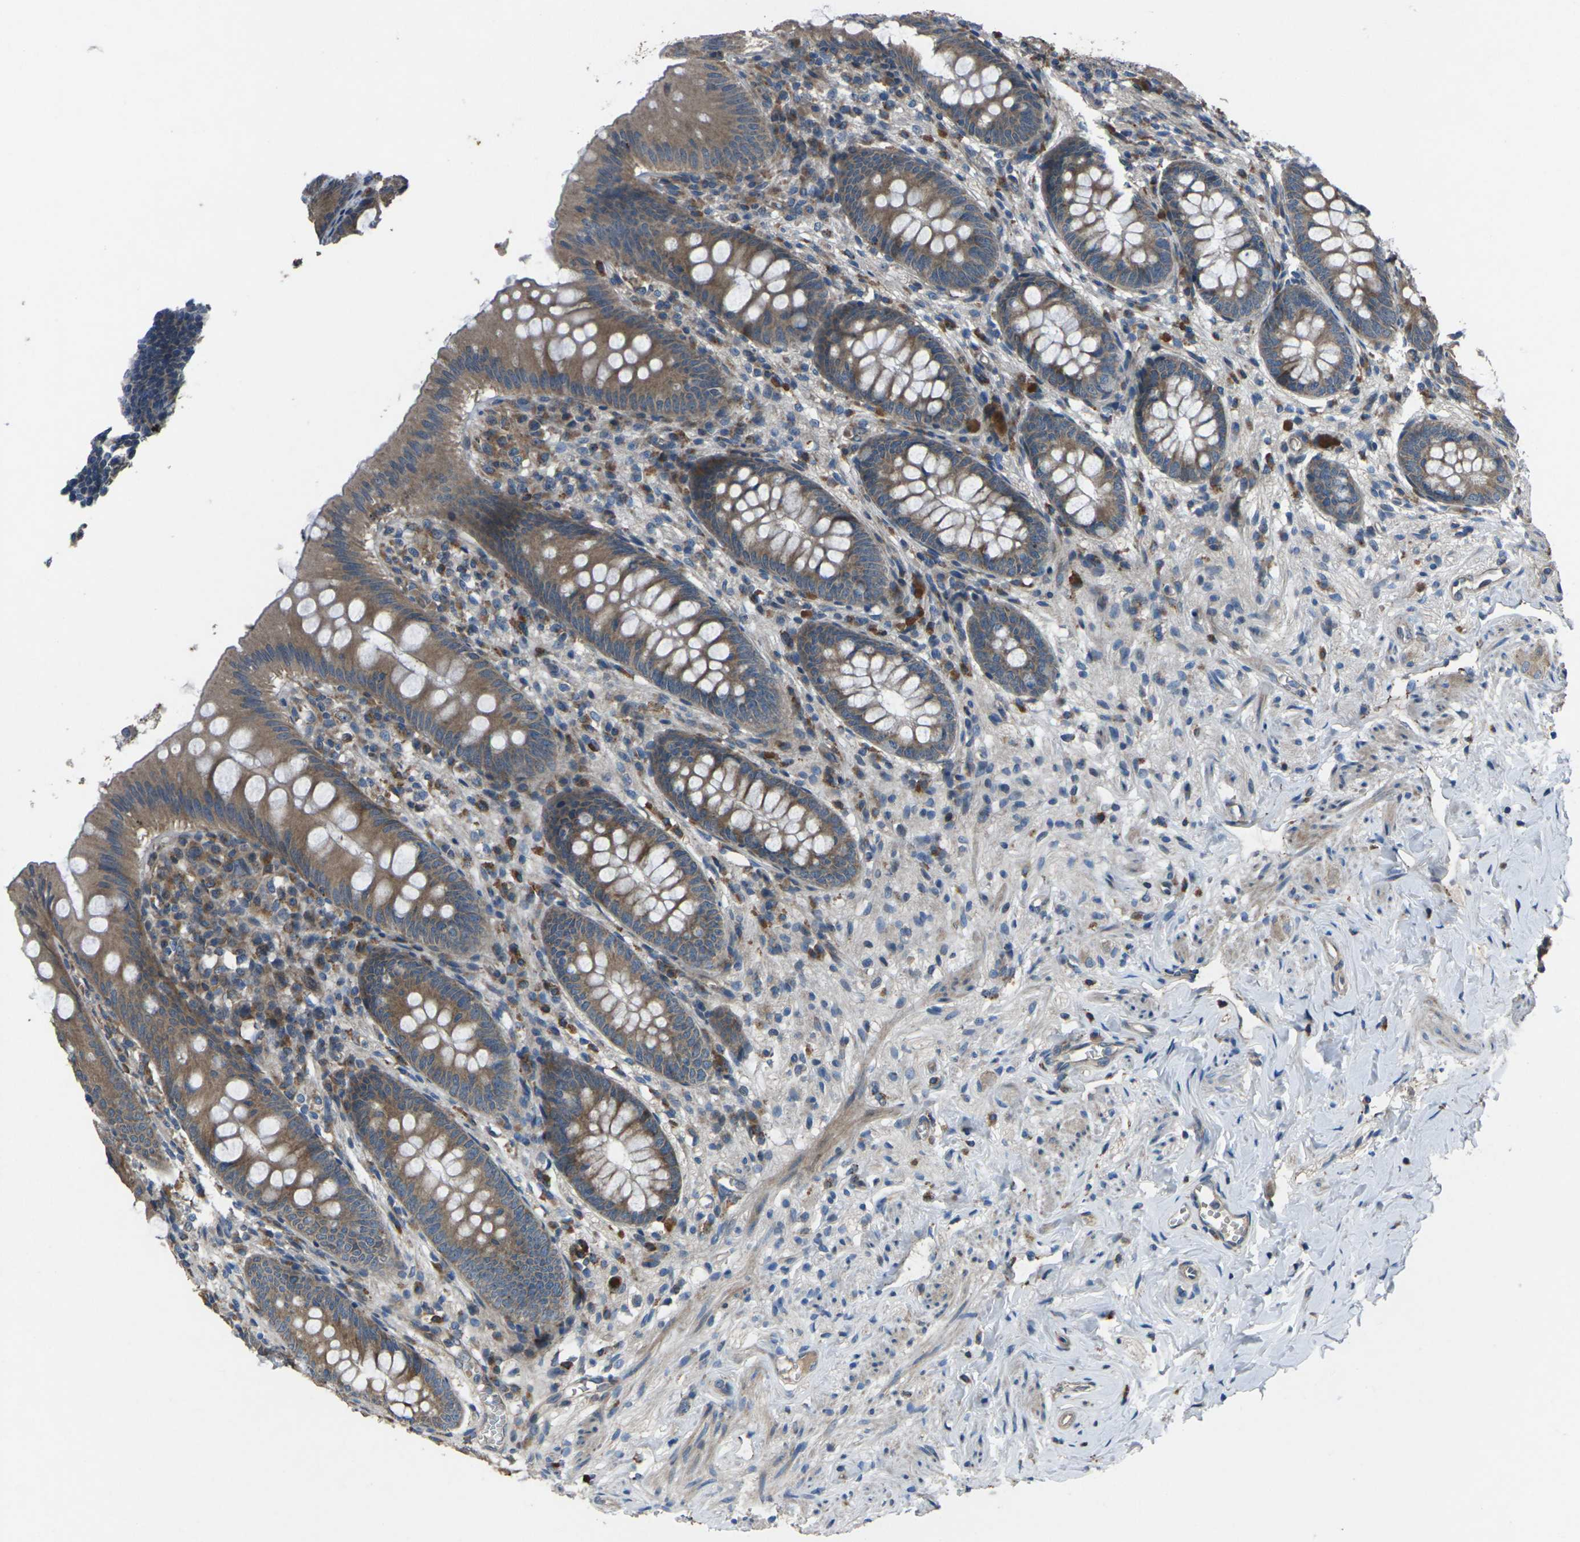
{"staining": {"intensity": "moderate", "quantity": ">75%", "location": "cytoplasmic/membranous"}, "tissue": "appendix", "cell_type": "Glandular cells", "image_type": "normal", "snomed": [{"axis": "morphology", "description": "Normal tissue, NOS"}, {"axis": "topography", "description": "Appendix"}], "caption": "Immunohistochemical staining of normal human appendix reveals >75% levels of moderate cytoplasmic/membranous protein staining in about >75% of glandular cells. The protein of interest is stained brown, and the nuclei are stained in blue (DAB IHC with brightfield microscopy, high magnification).", "gene": "EDNRA", "patient": {"sex": "male", "age": 56}}